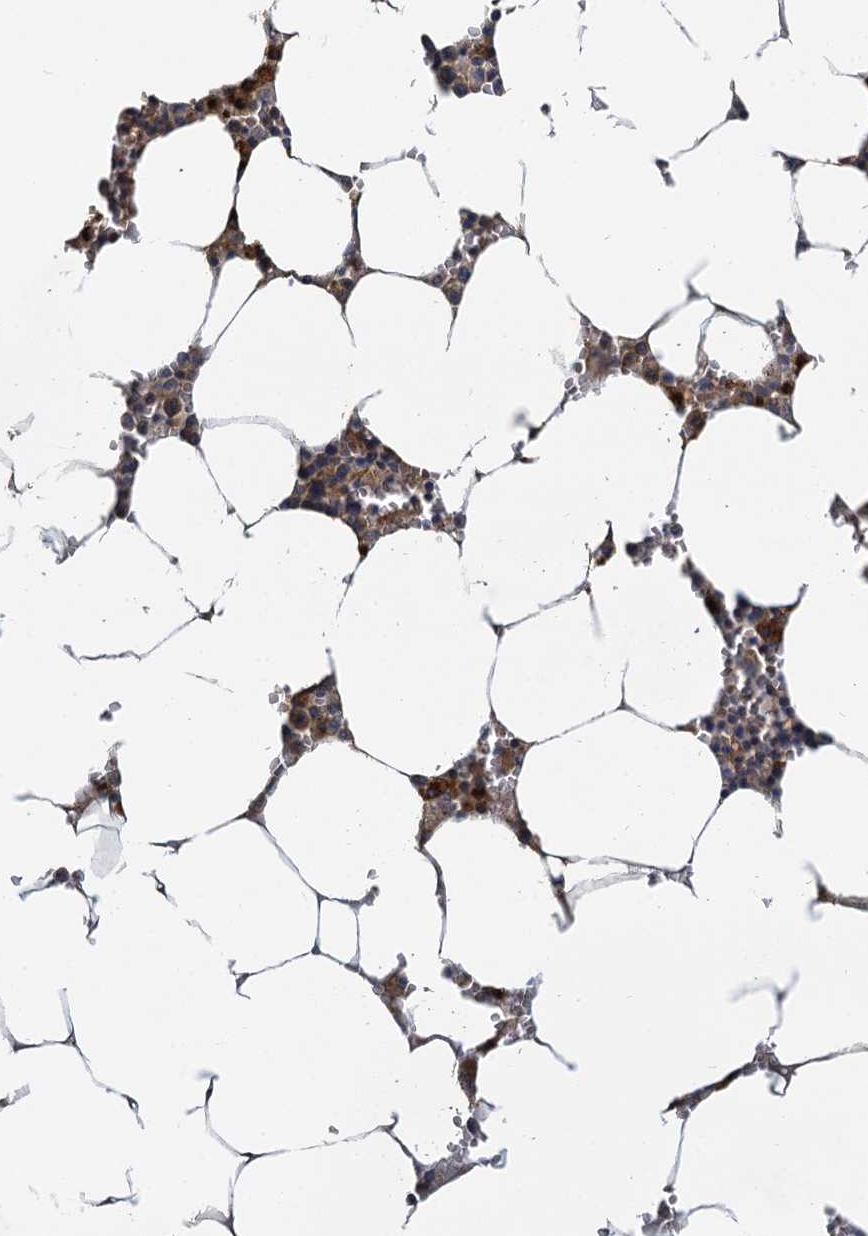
{"staining": {"intensity": "moderate", "quantity": "<25%", "location": "cytoplasmic/membranous"}, "tissue": "bone marrow", "cell_type": "Hematopoietic cells", "image_type": "normal", "snomed": [{"axis": "morphology", "description": "Normal tissue, NOS"}, {"axis": "topography", "description": "Bone marrow"}], "caption": "An immunohistochemistry (IHC) photomicrograph of unremarkable tissue is shown. Protein staining in brown labels moderate cytoplasmic/membranous positivity in bone marrow within hematopoietic cells.", "gene": "NKAPD1", "patient": {"sex": "male", "age": 70}}